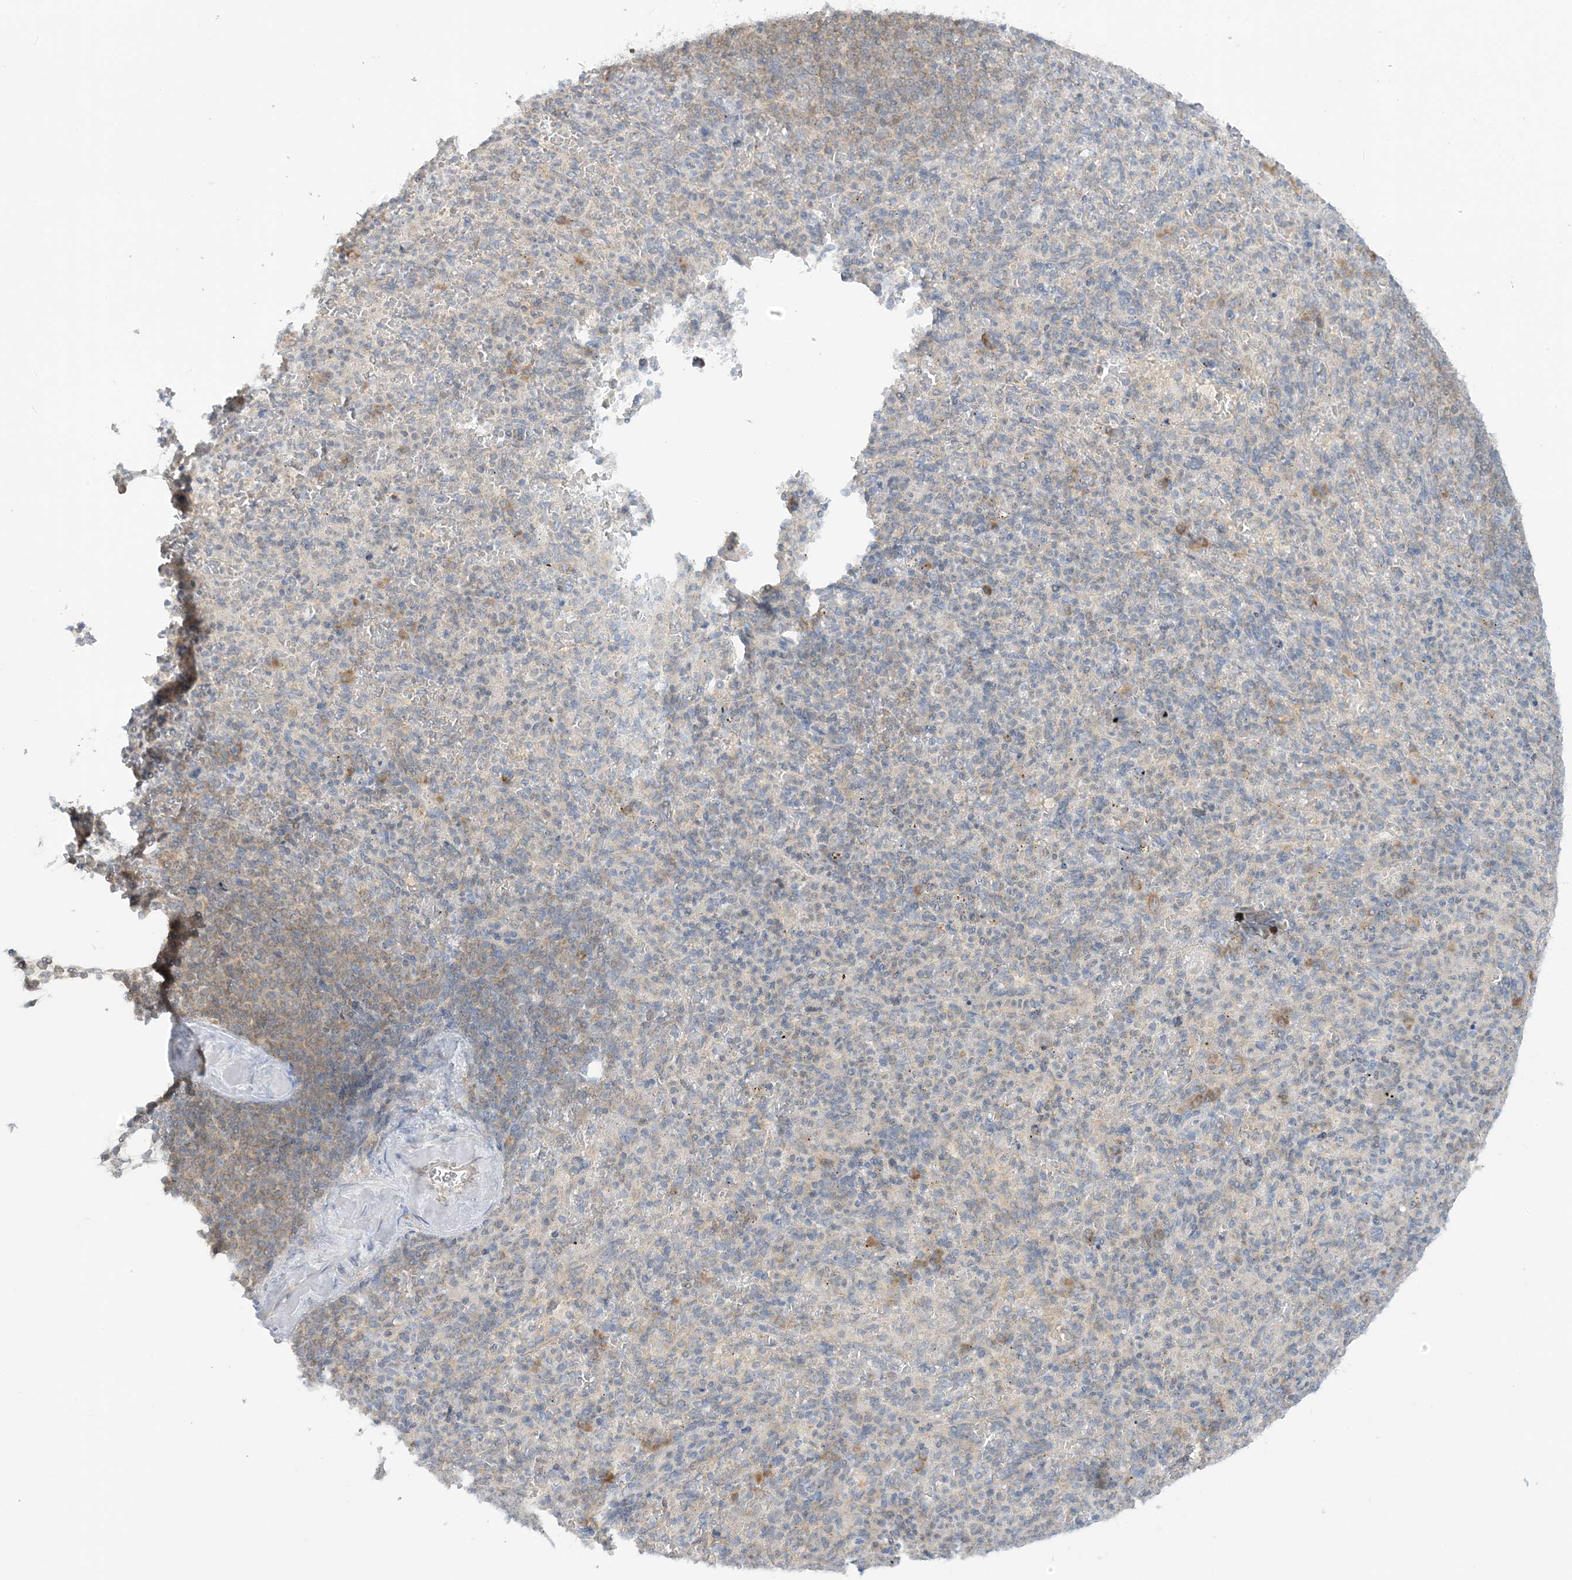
{"staining": {"intensity": "negative", "quantity": "none", "location": "none"}, "tissue": "spleen", "cell_type": "Cells in red pulp", "image_type": "normal", "snomed": [{"axis": "morphology", "description": "Normal tissue, NOS"}, {"axis": "topography", "description": "Spleen"}], "caption": "The micrograph shows no staining of cells in red pulp in unremarkable spleen. (DAB (3,3'-diaminobenzidine) immunohistochemistry with hematoxylin counter stain).", "gene": "RPP40", "patient": {"sex": "female", "age": 74}}